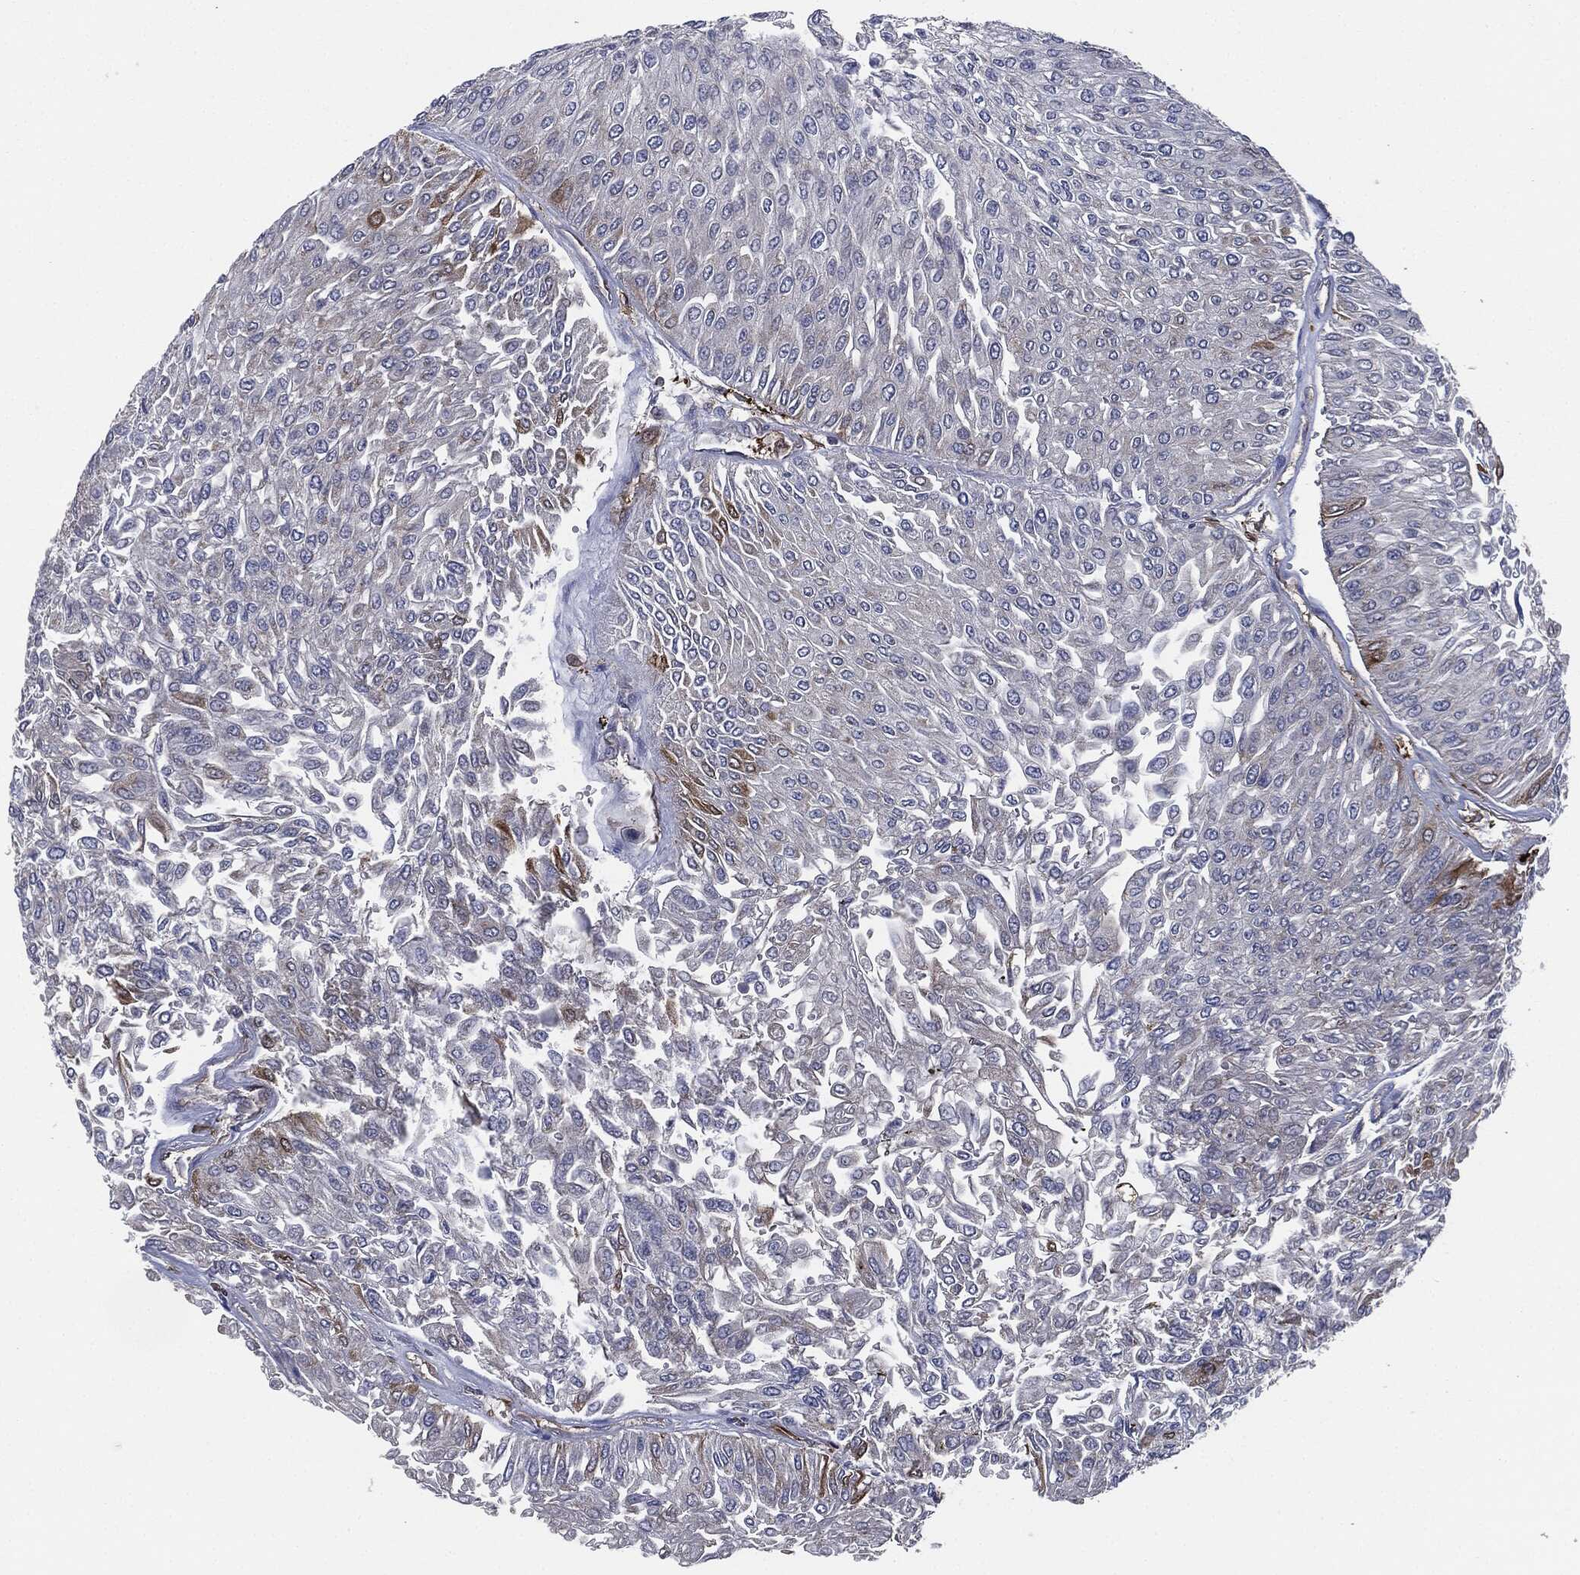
{"staining": {"intensity": "negative", "quantity": "none", "location": "none"}, "tissue": "urothelial cancer", "cell_type": "Tumor cells", "image_type": "cancer", "snomed": [{"axis": "morphology", "description": "Urothelial carcinoma, Low grade"}, {"axis": "topography", "description": "Urinary bladder"}], "caption": "This micrograph is of urothelial cancer stained with immunohistochemistry to label a protein in brown with the nuclei are counter-stained blue. There is no positivity in tumor cells.", "gene": "TMEM11", "patient": {"sex": "male", "age": 67}}